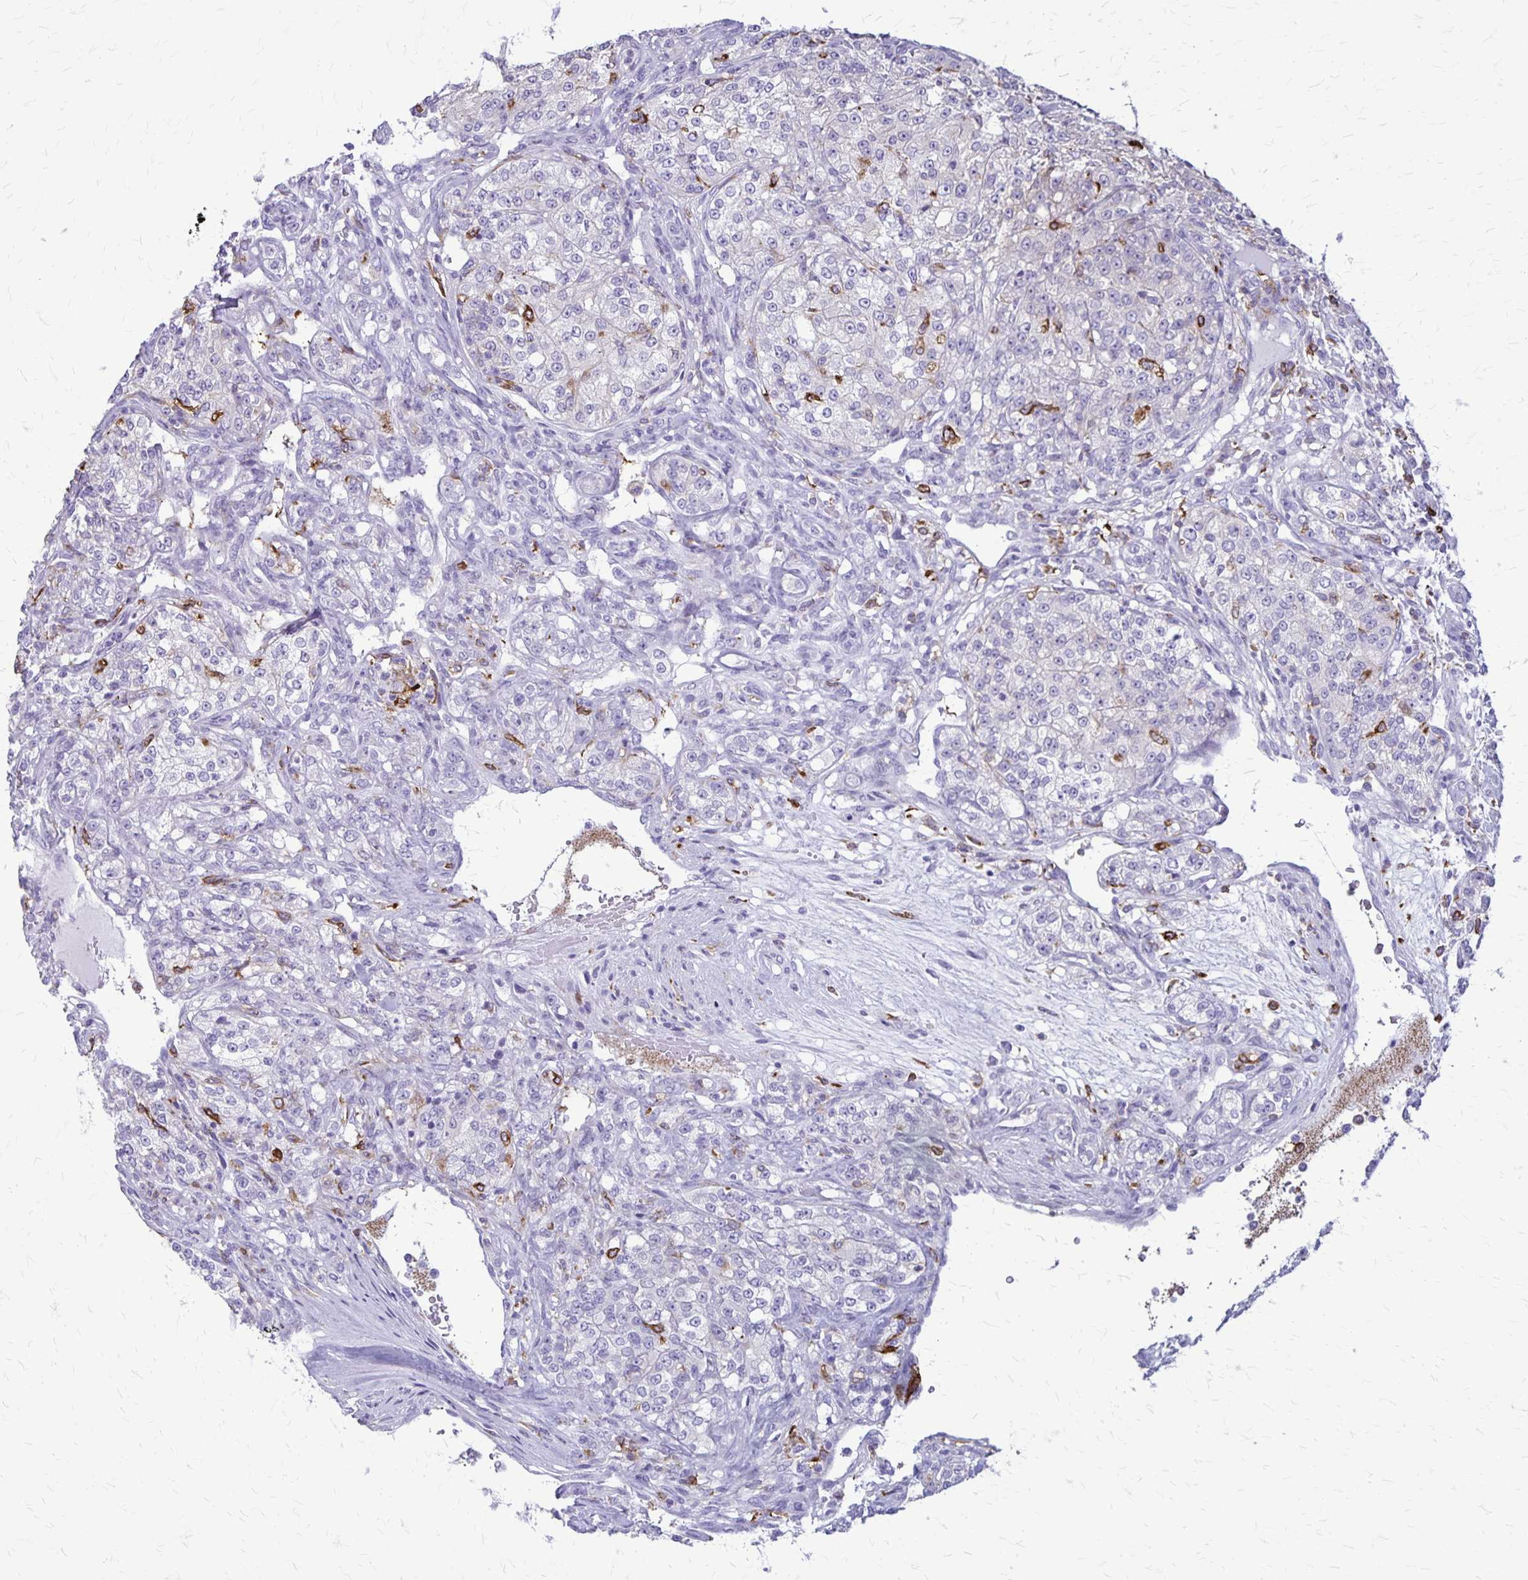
{"staining": {"intensity": "negative", "quantity": "none", "location": "none"}, "tissue": "renal cancer", "cell_type": "Tumor cells", "image_type": "cancer", "snomed": [{"axis": "morphology", "description": "Adenocarcinoma, NOS"}, {"axis": "topography", "description": "Kidney"}], "caption": "Immunohistochemistry micrograph of neoplastic tissue: human renal cancer (adenocarcinoma) stained with DAB exhibits no significant protein expression in tumor cells.", "gene": "RTN1", "patient": {"sex": "female", "age": 63}}